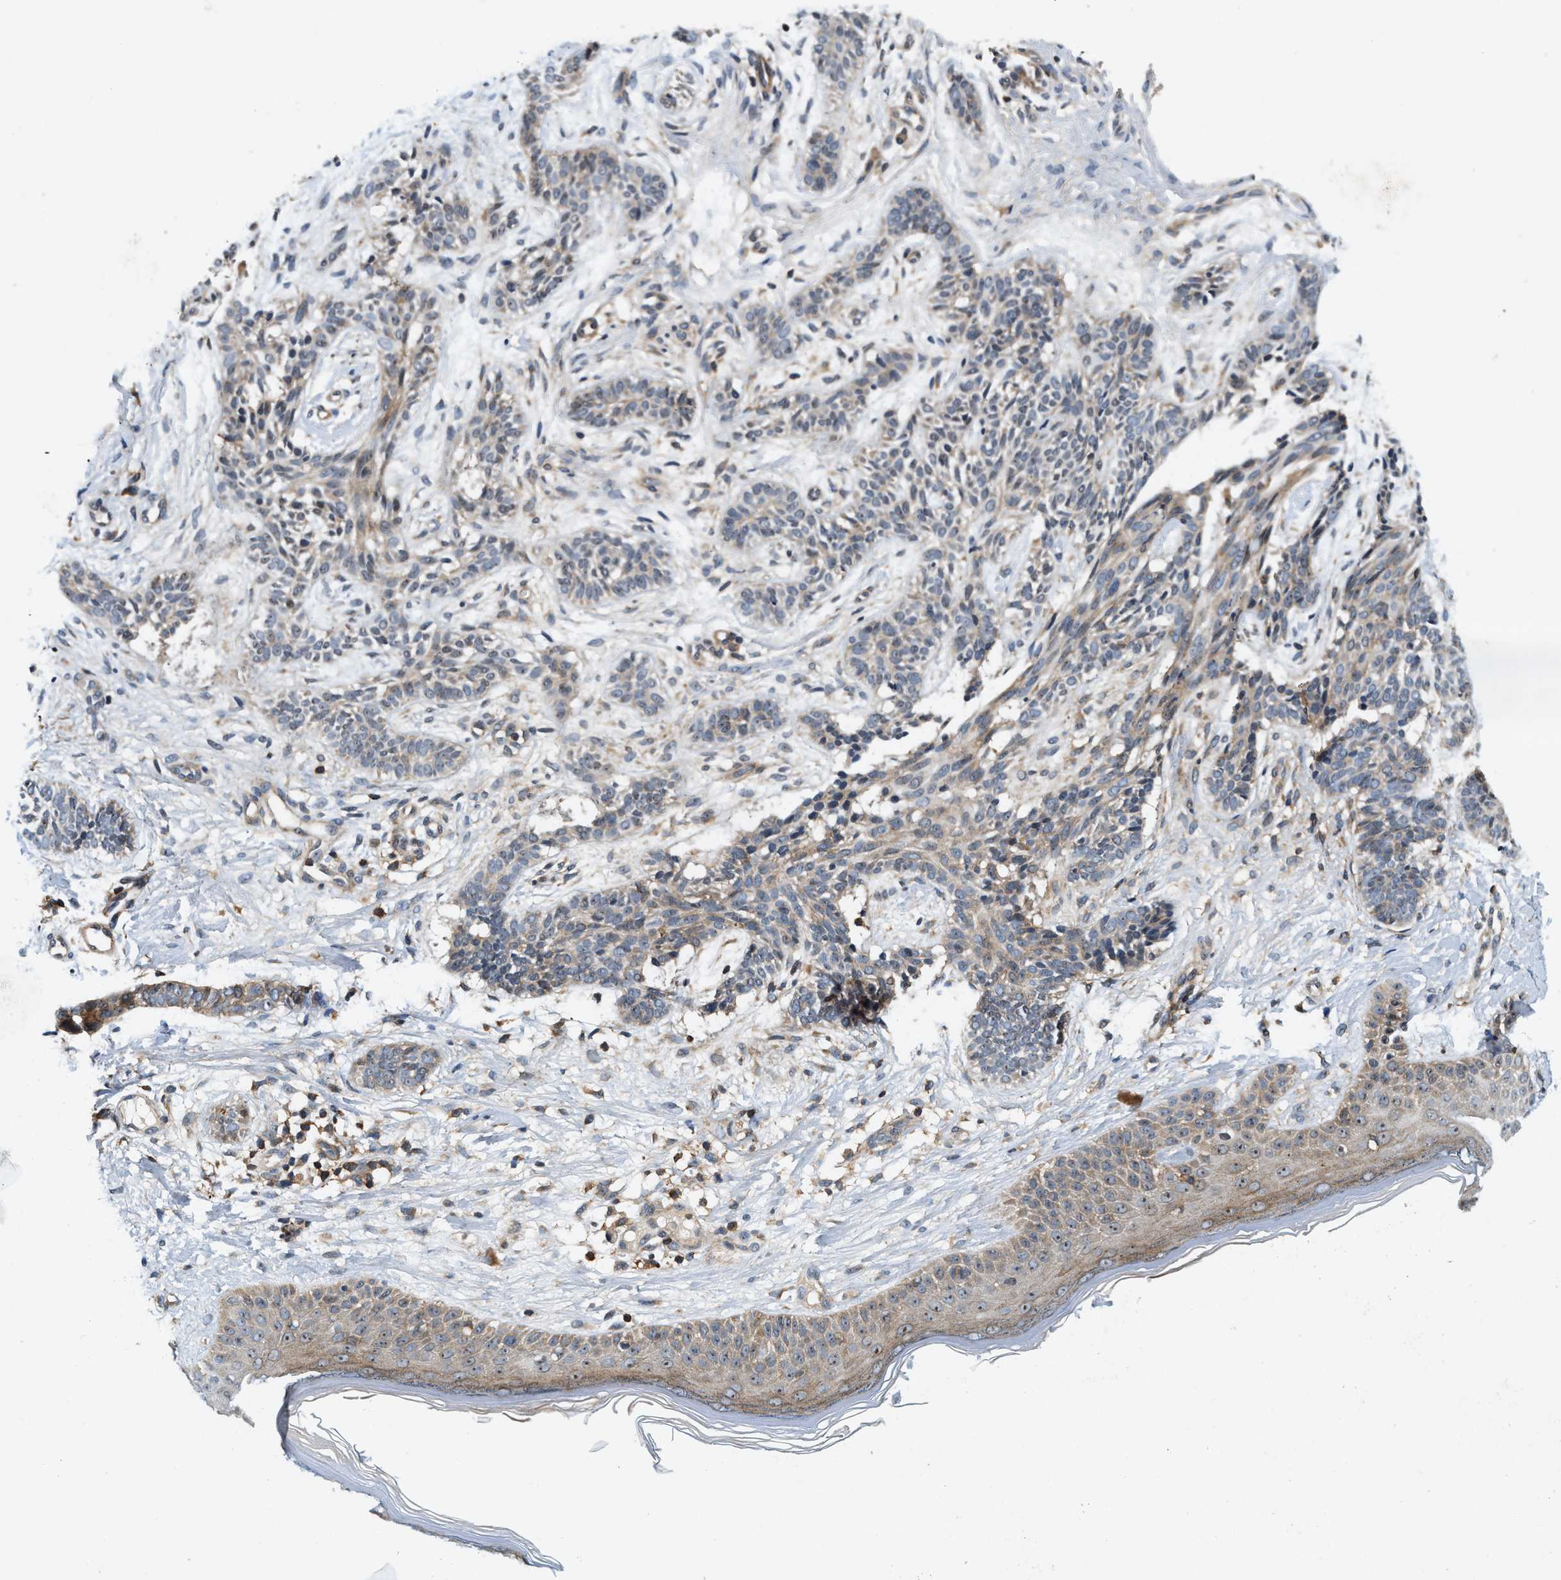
{"staining": {"intensity": "weak", "quantity": "25%-75%", "location": "cytoplasmic/membranous"}, "tissue": "skin cancer", "cell_type": "Tumor cells", "image_type": "cancer", "snomed": [{"axis": "morphology", "description": "Normal tissue, NOS"}, {"axis": "morphology", "description": "Basal cell carcinoma"}, {"axis": "topography", "description": "Skin"}], "caption": "Weak cytoplasmic/membranous staining for a protein is appreciated in approximately 25%-75% of tumor cells of skin basal cell carcinoma using immunohistochemistry.", "gene": "SAMD9", "patient": {"sex": "male", "age": 63}}